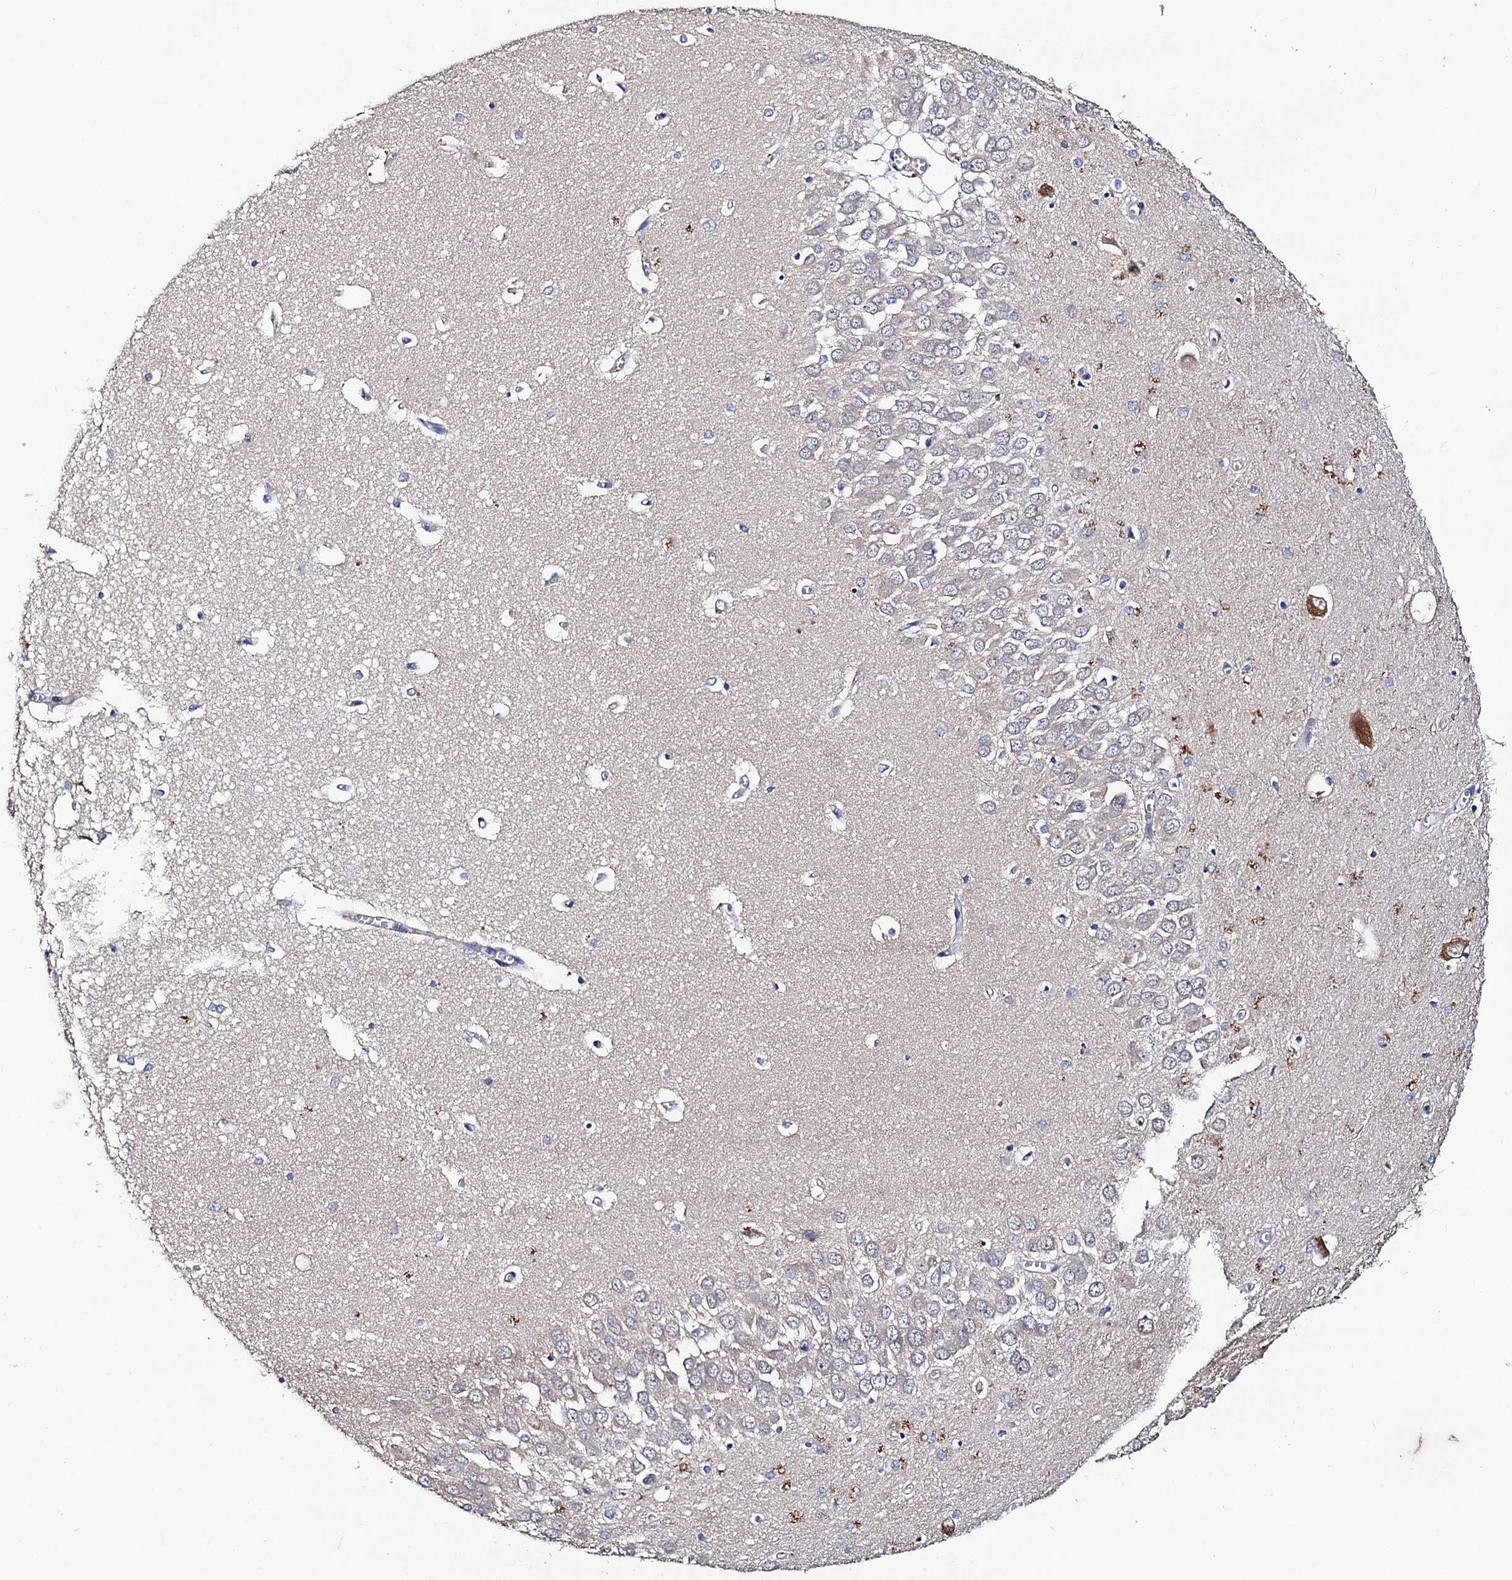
{"staining": {"intensity": "negative", "quantity": "none", "location": "none"}, "tissue": "hippocampus", "cell_type": "Glial cells", "image_type": "normal", "snomed": [{"axis": "morphology", "description": "Normal tissue, NOS"}, {"axis": "topography", "description": "Hippocampus"}], "caption": "IHC of unremarkable human hippocampus reveals no positivity in glial cells.", "gene": "VPS35", "patient": {"sex": "male", "age": 70}}